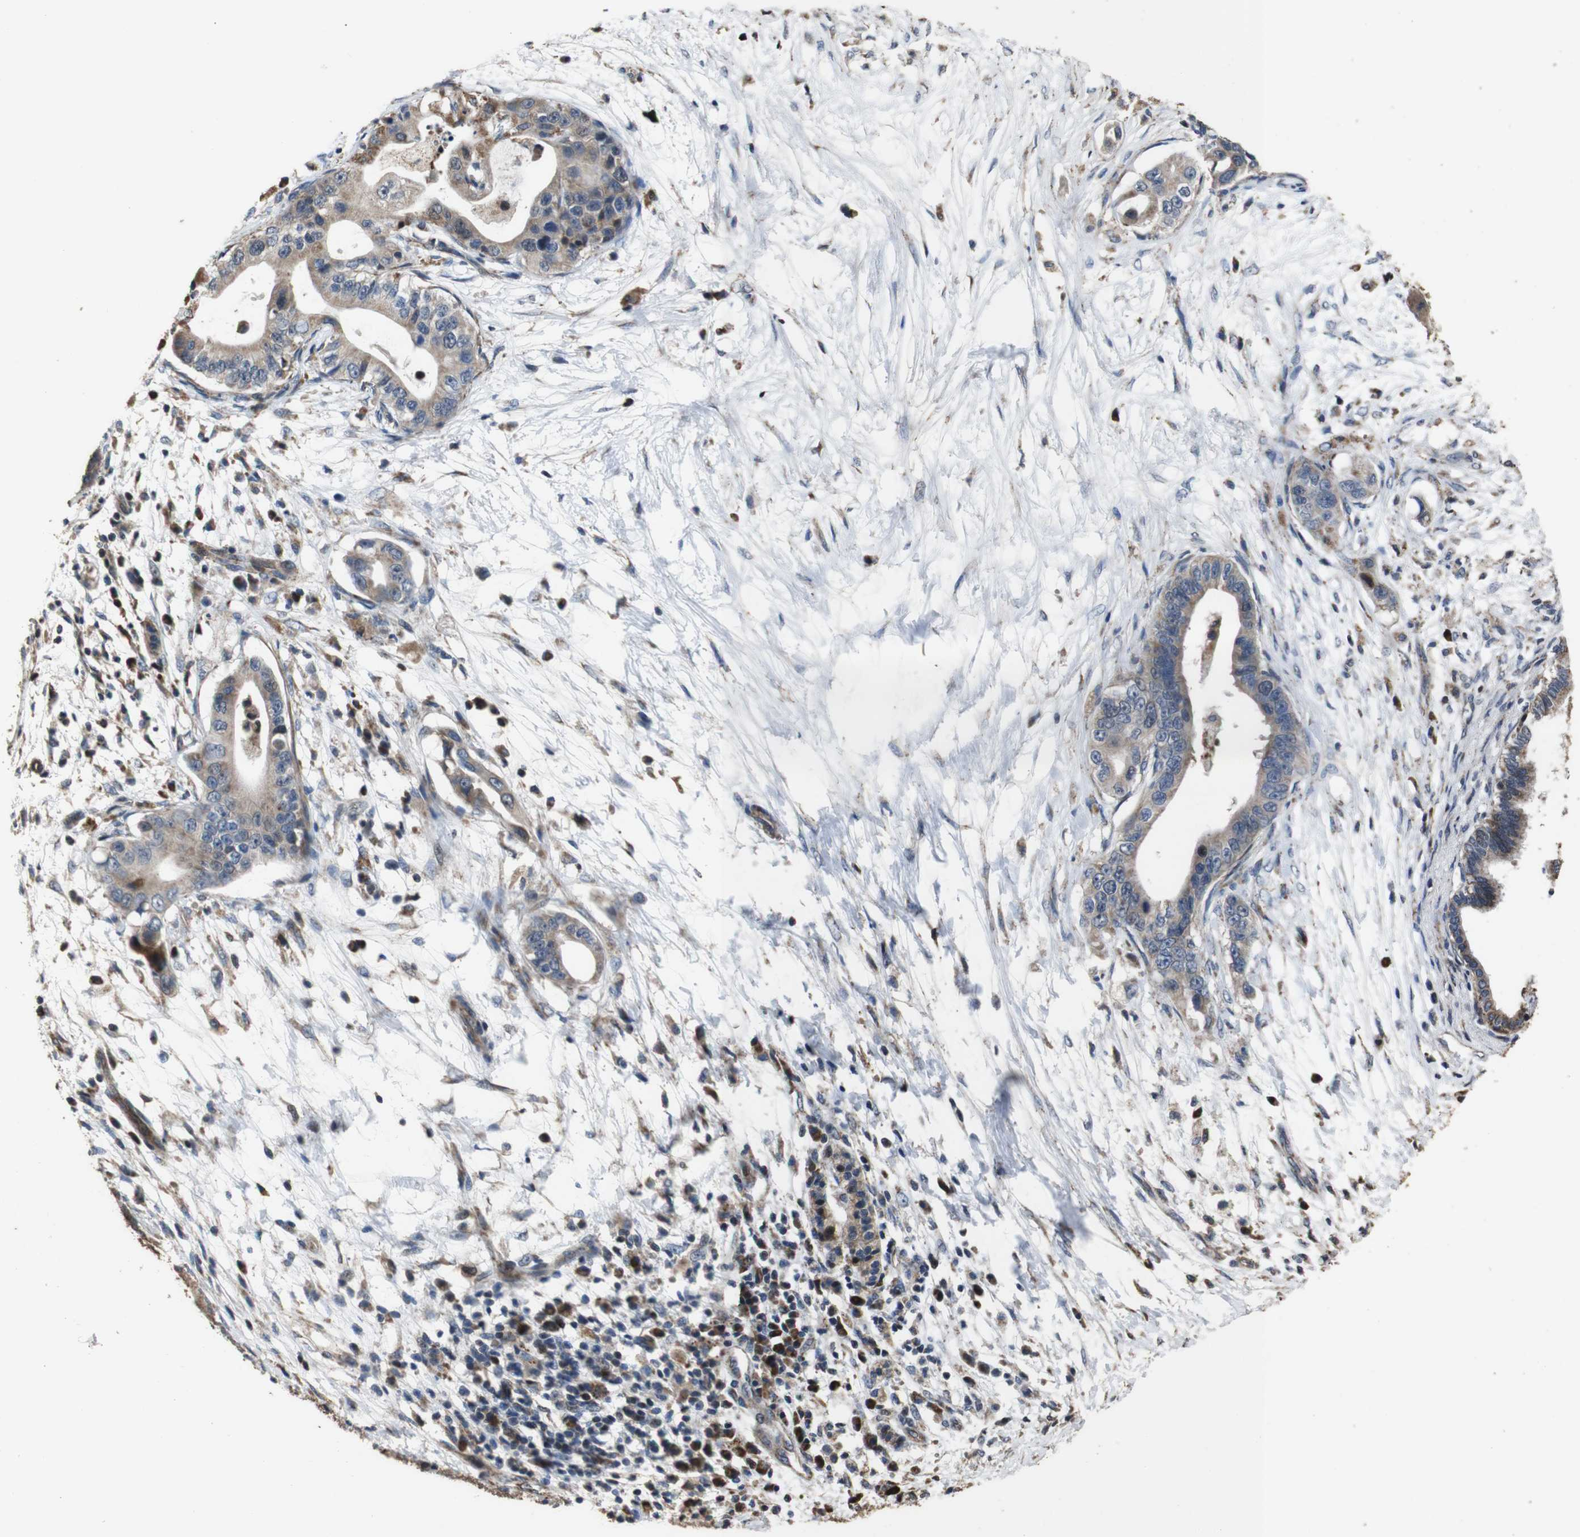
{"staining": {"intensity": "moderate", "quantity": ">75%", "location": "cytoplasmic/membranous"}, "tissue": "pancreatic cancer", "cell_type": "Tumor cells", "image_type": "cancer", "snomed": [{"axis": "morphology", "description": "Adenocarcinoma, NOS"}, {"axis": "topography", "description": "Pancreas"}], "caption": "Brown immunohistochemical staining in human adenocarcinoma (pancreatic) reveals moderate cytoplasmic/membranous staining in approximately >75% of tumor cells.", "gene": "SNN", "patient": {"sex": "male", "age": 77}}